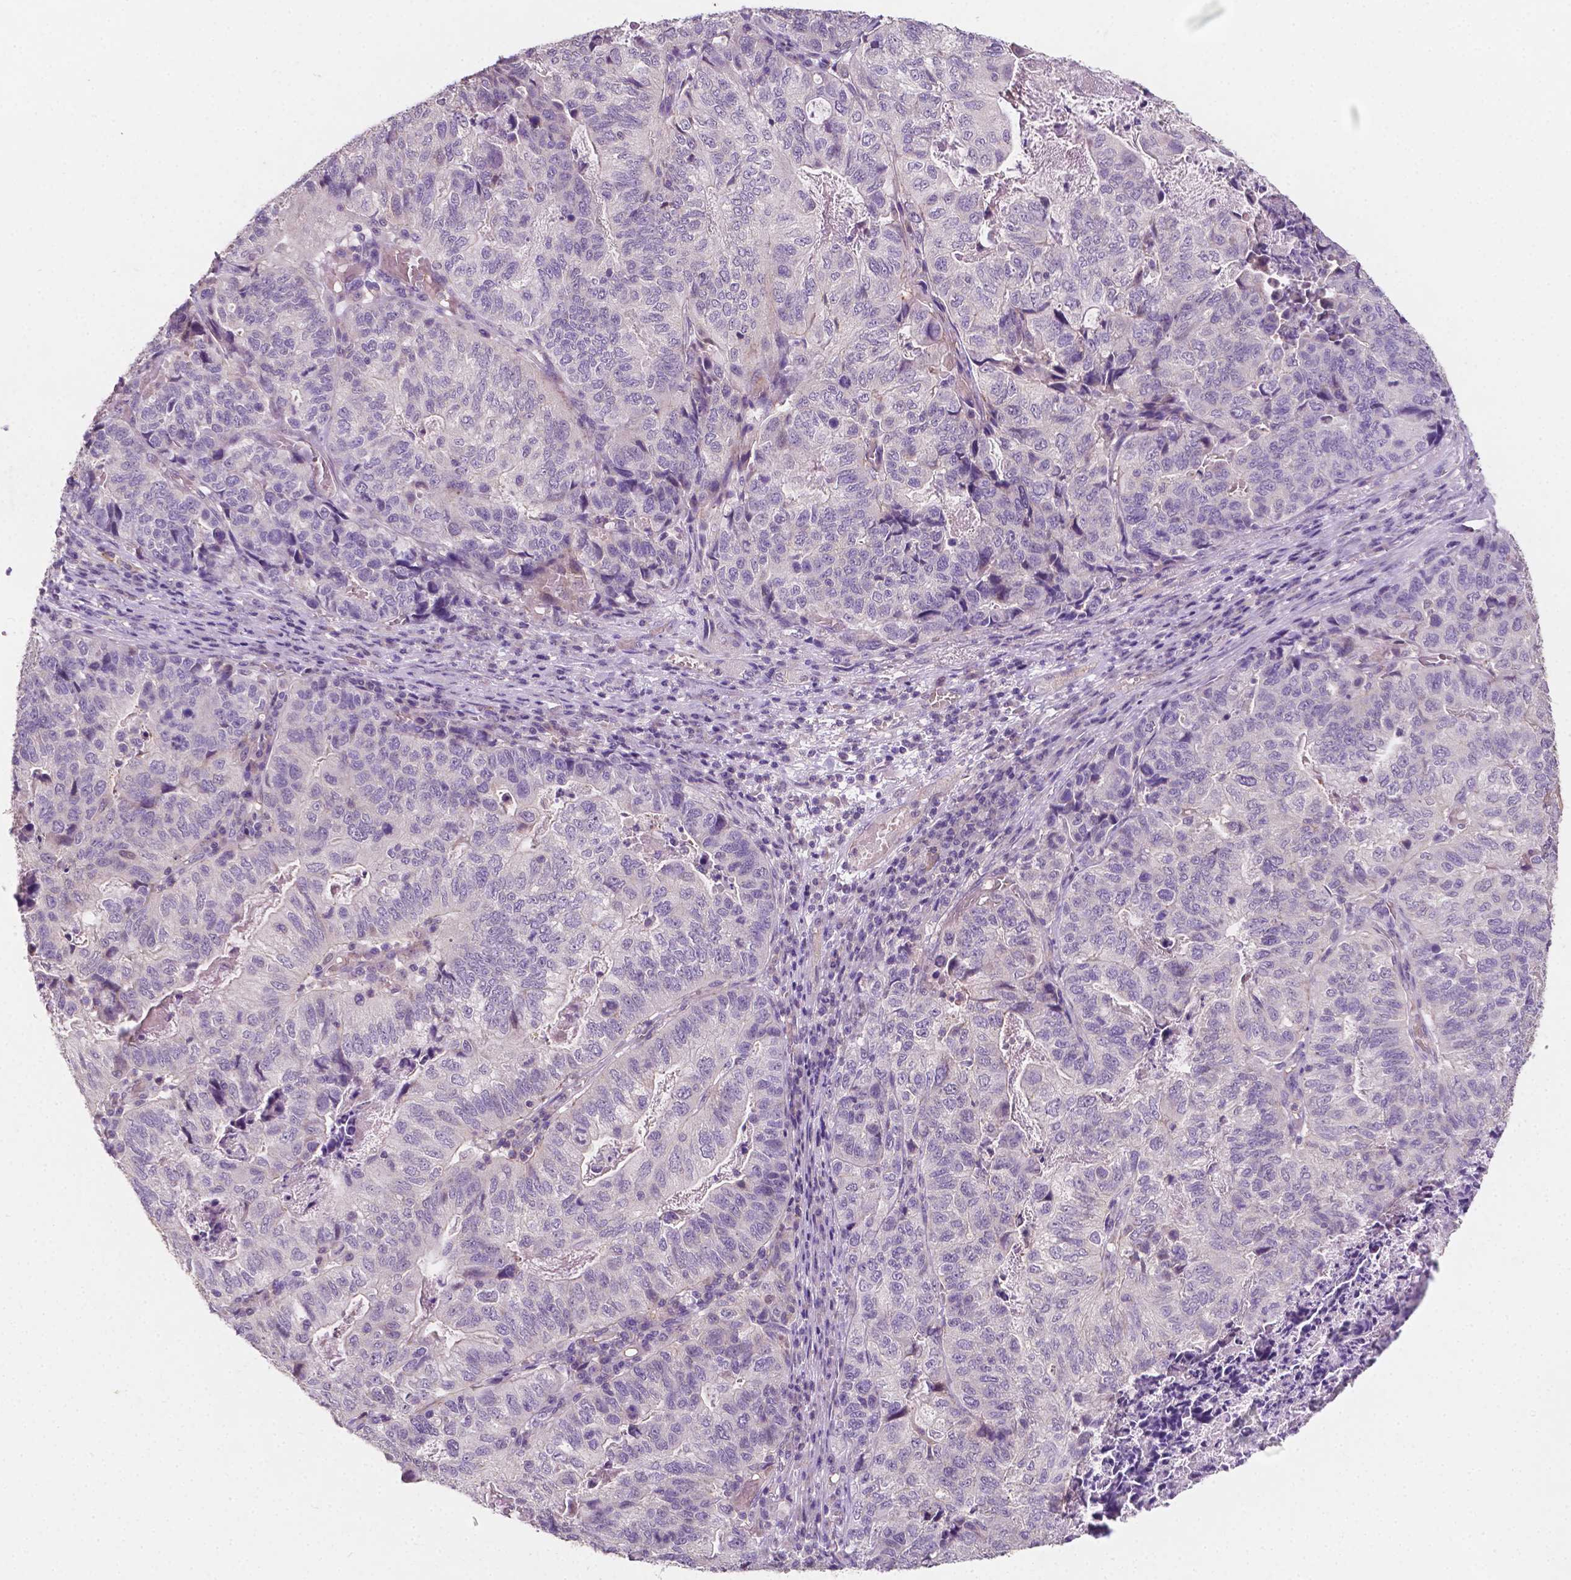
{"staining": {"intensity": "negative", "quantity": "none", "location": "none"}, "tissue": "stomach cancer", "cell_type": "Tumor cells", "image_type": "cancer", "snomed": [{"axis": "morphology", "description": "Adenocarcinoma, NOS"}, {"axis": "topography", "description": "Stomach, upper"}], "caption": "Tumor cells are negative for protein expression in human stomach cancer (adenocarcinoma).", "gene": "EGFR", "patient": {"sex": "female", "age": 67}}